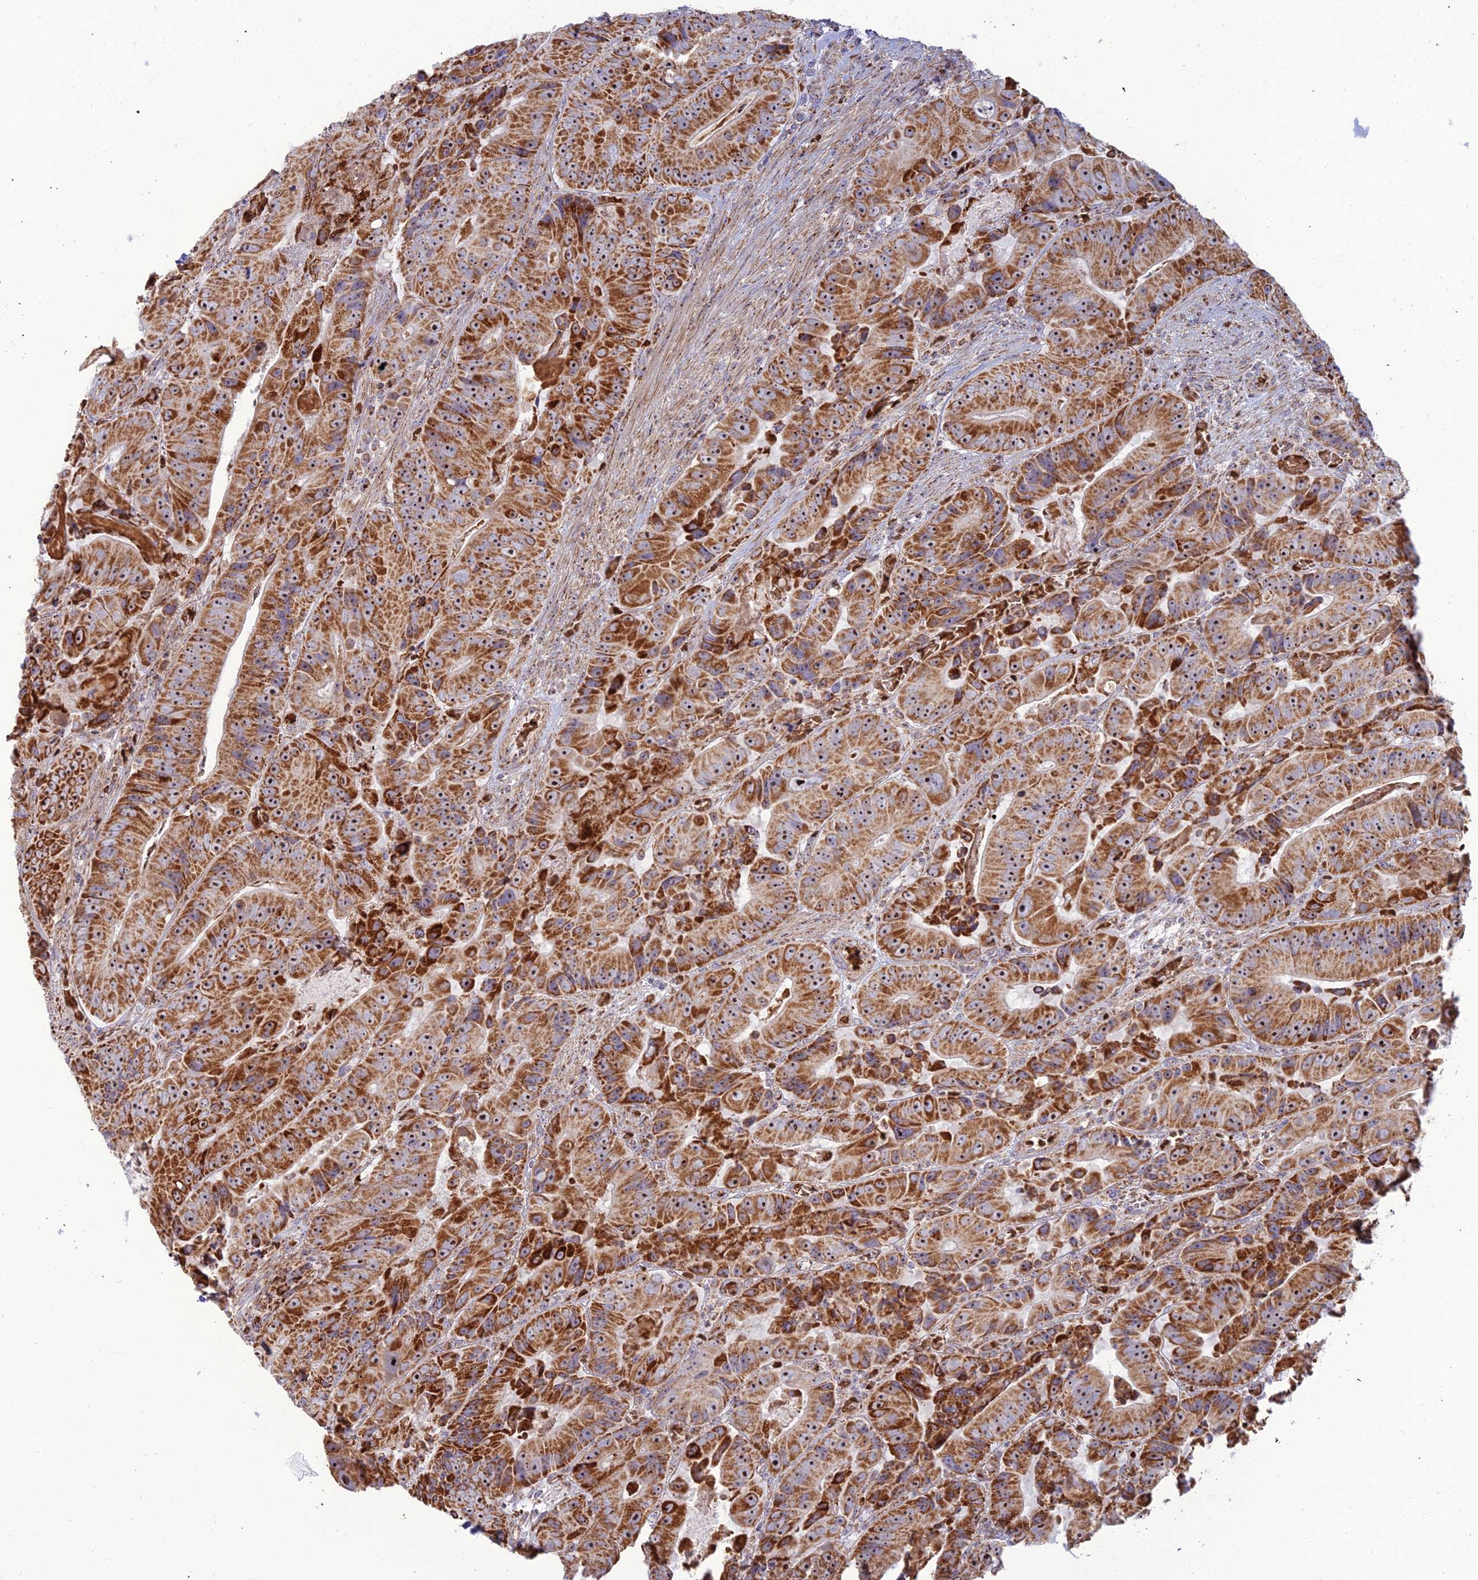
{"staining": {"intensity": "strong", "quantity": ">75%", "location": "cytoplasmic/membranous,nuclear"}, "tissue": "colorectal cancer", "cell_type": "Tumor cells", "image_type": "cancer", "snomed": [{"axis": "morphology", "description": "Adenocarcinoma, NOS"}, {"axis": "topography", "description": "Colon"}], "caption": "Colorectal cancer (adenocarcinoma) stained with immunohistochemistry exhibits strong cytoplasmic/membranous and nuclear staining in approximately >75% of tumor cells. The staining is performed using DAB brown chromogen to label protein expression. The nuclei are counter-stained blue using hematoxylin.", "gene": "SLC35F4", "patient": {"sex": "female", "age": 86}}